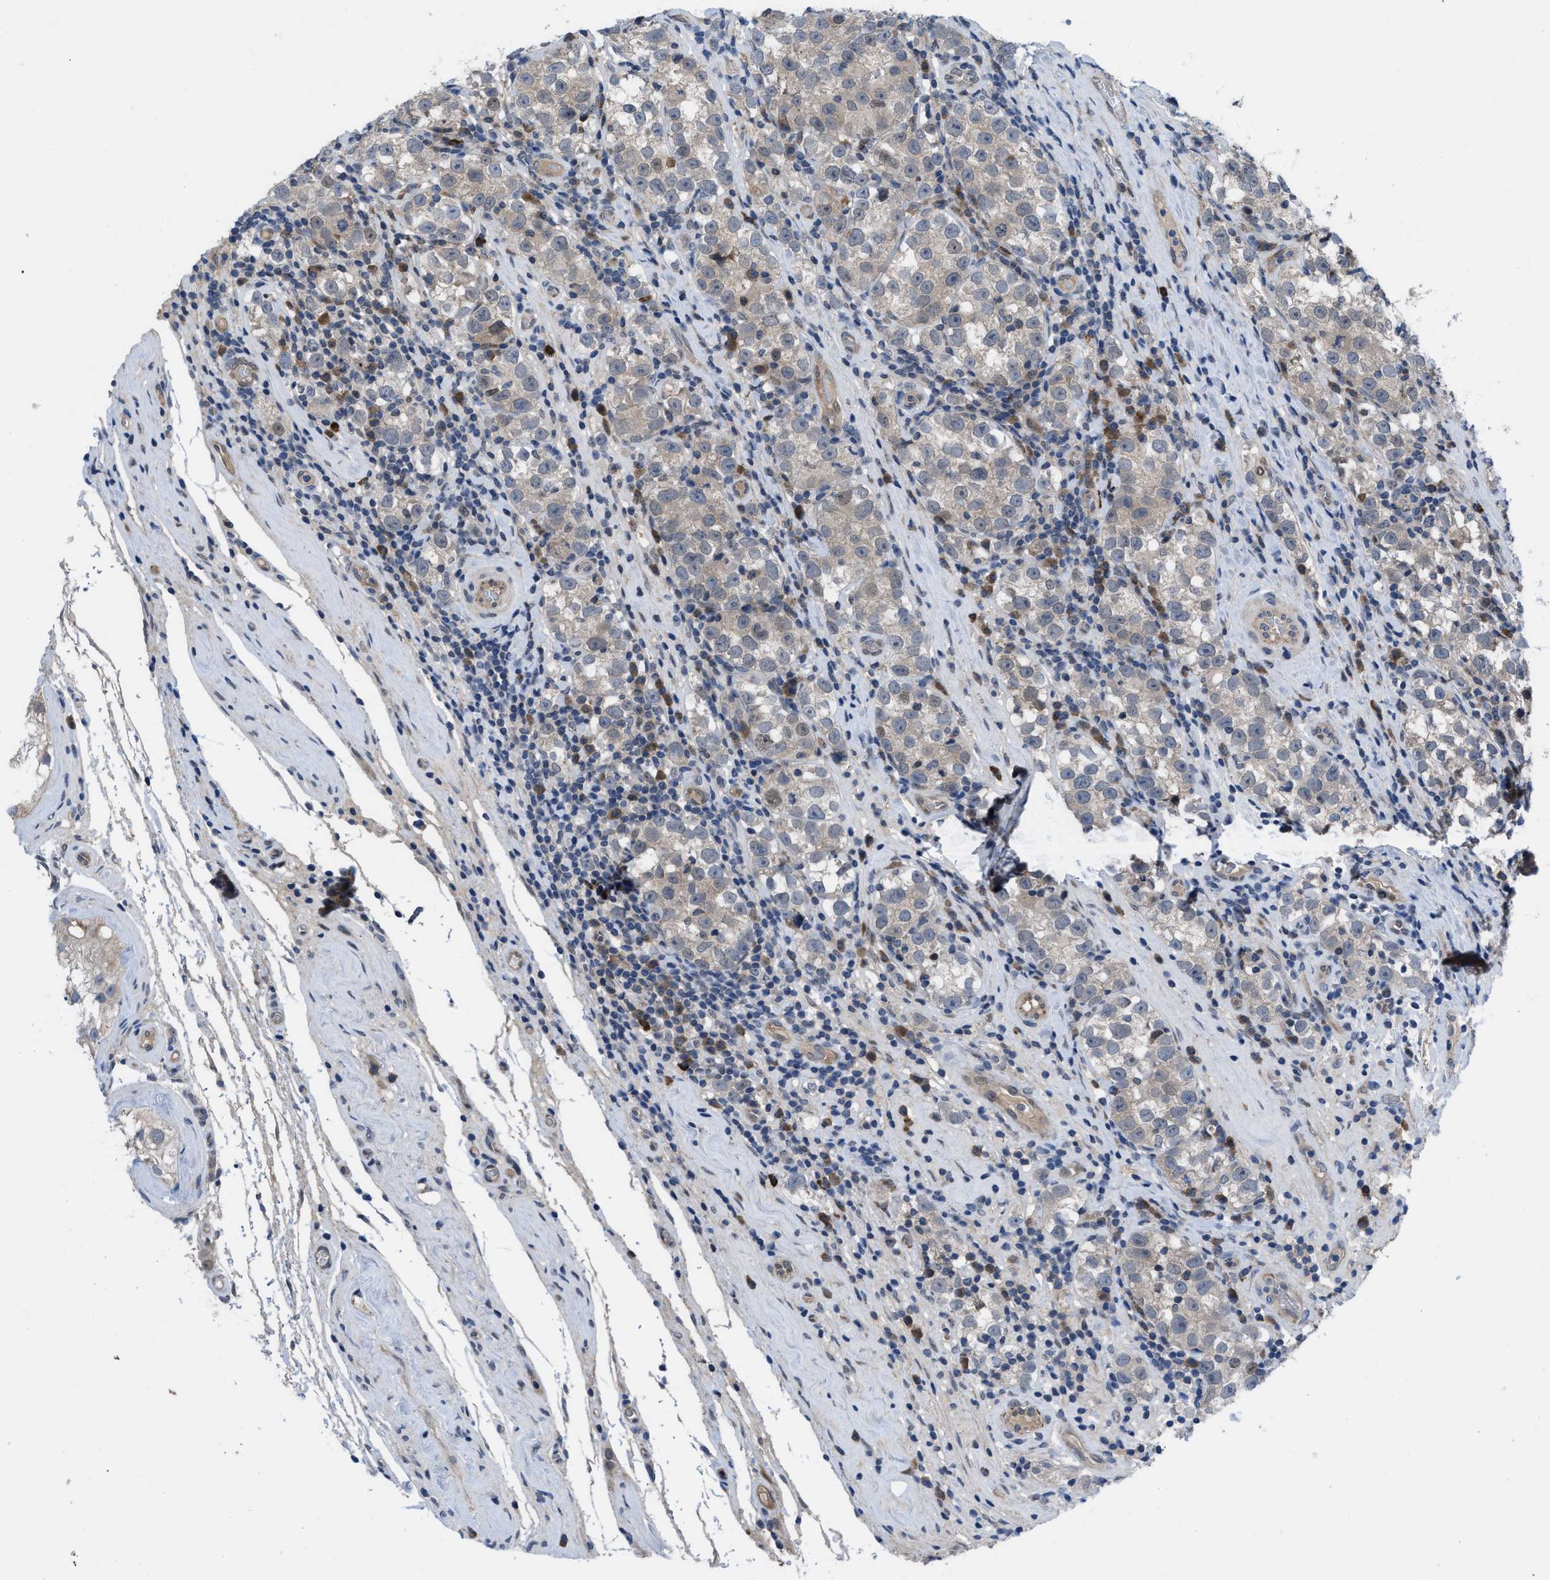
{"staining": {"intensity": "negative", "quantity": "none", "location": "none"}, "tissue": "testis cancer", "cell_type": "Tumor cells", "image_type": "cancer", "snomed": [{"axis": "morphology", "description": "Normal tissue, NOS"}, {"axis": "morphology", "description": "Seminoma, NOS"}, {"axis": "topography", "description": "Testis"}], "caption": "The histopathology image demonstrates no staining of tumor cells in testis seminoma.", "gene": "IL17RE", "patient": {"sex": "male", "age": 43}}